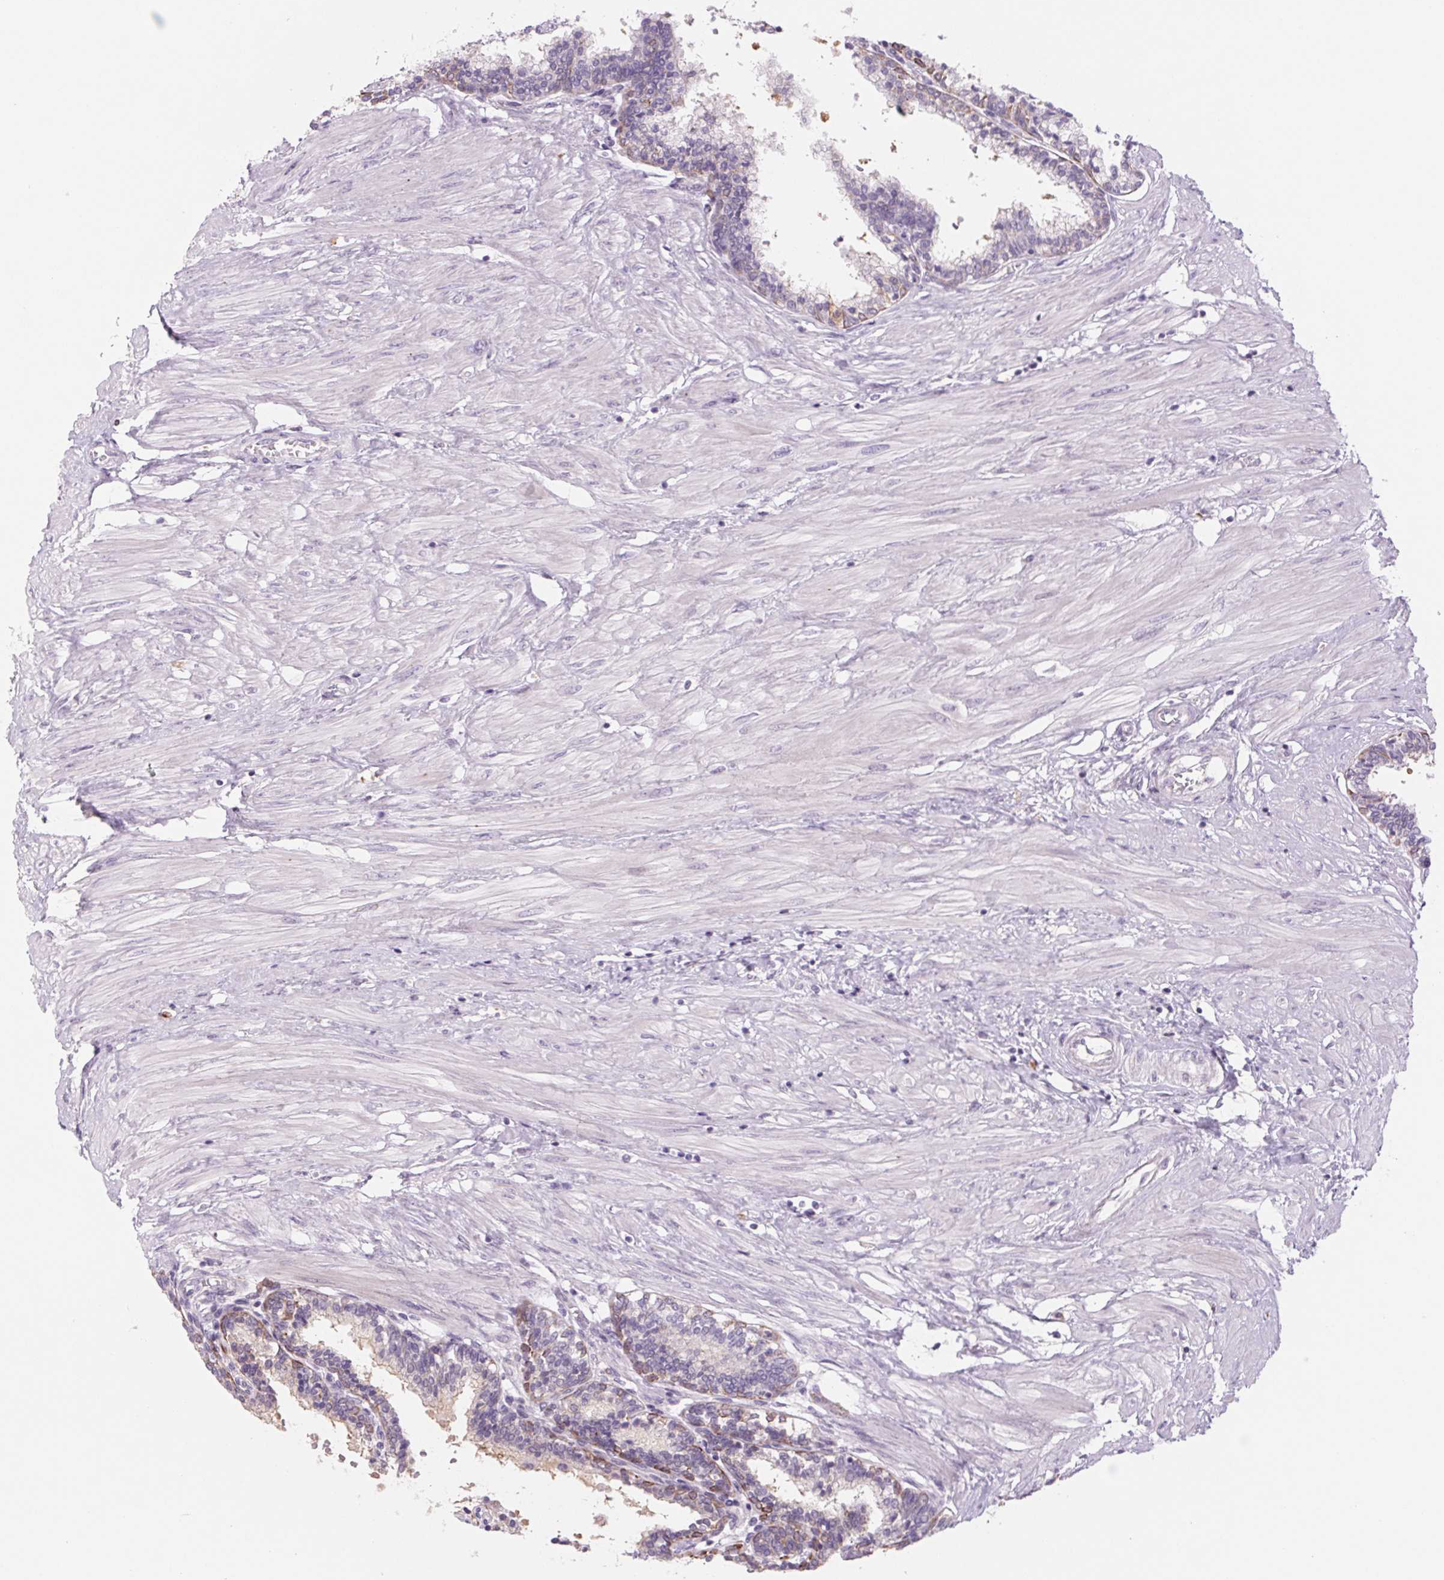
{"staining": {"intensity": "strong", "quantity": "<25%", "location": "cytoplasmic/membranous"}, "tissue": "prostate", "cell_type": "Glandular cells", "image_type": "normal", "snomed": [{"axis": "morphology", "description": "Normal tissue, NOS"}, {"axis": "topography", "description": "Prostate"}], "caption": "An immunohistochemistry micrograph of normal tissue is shown. Protein staining in brown highlights strong cytoplasmic/membranous positivity in prostate within glandular cells.", "gene": "KRT1", "patient": {"sex": "male", "age": 55}}